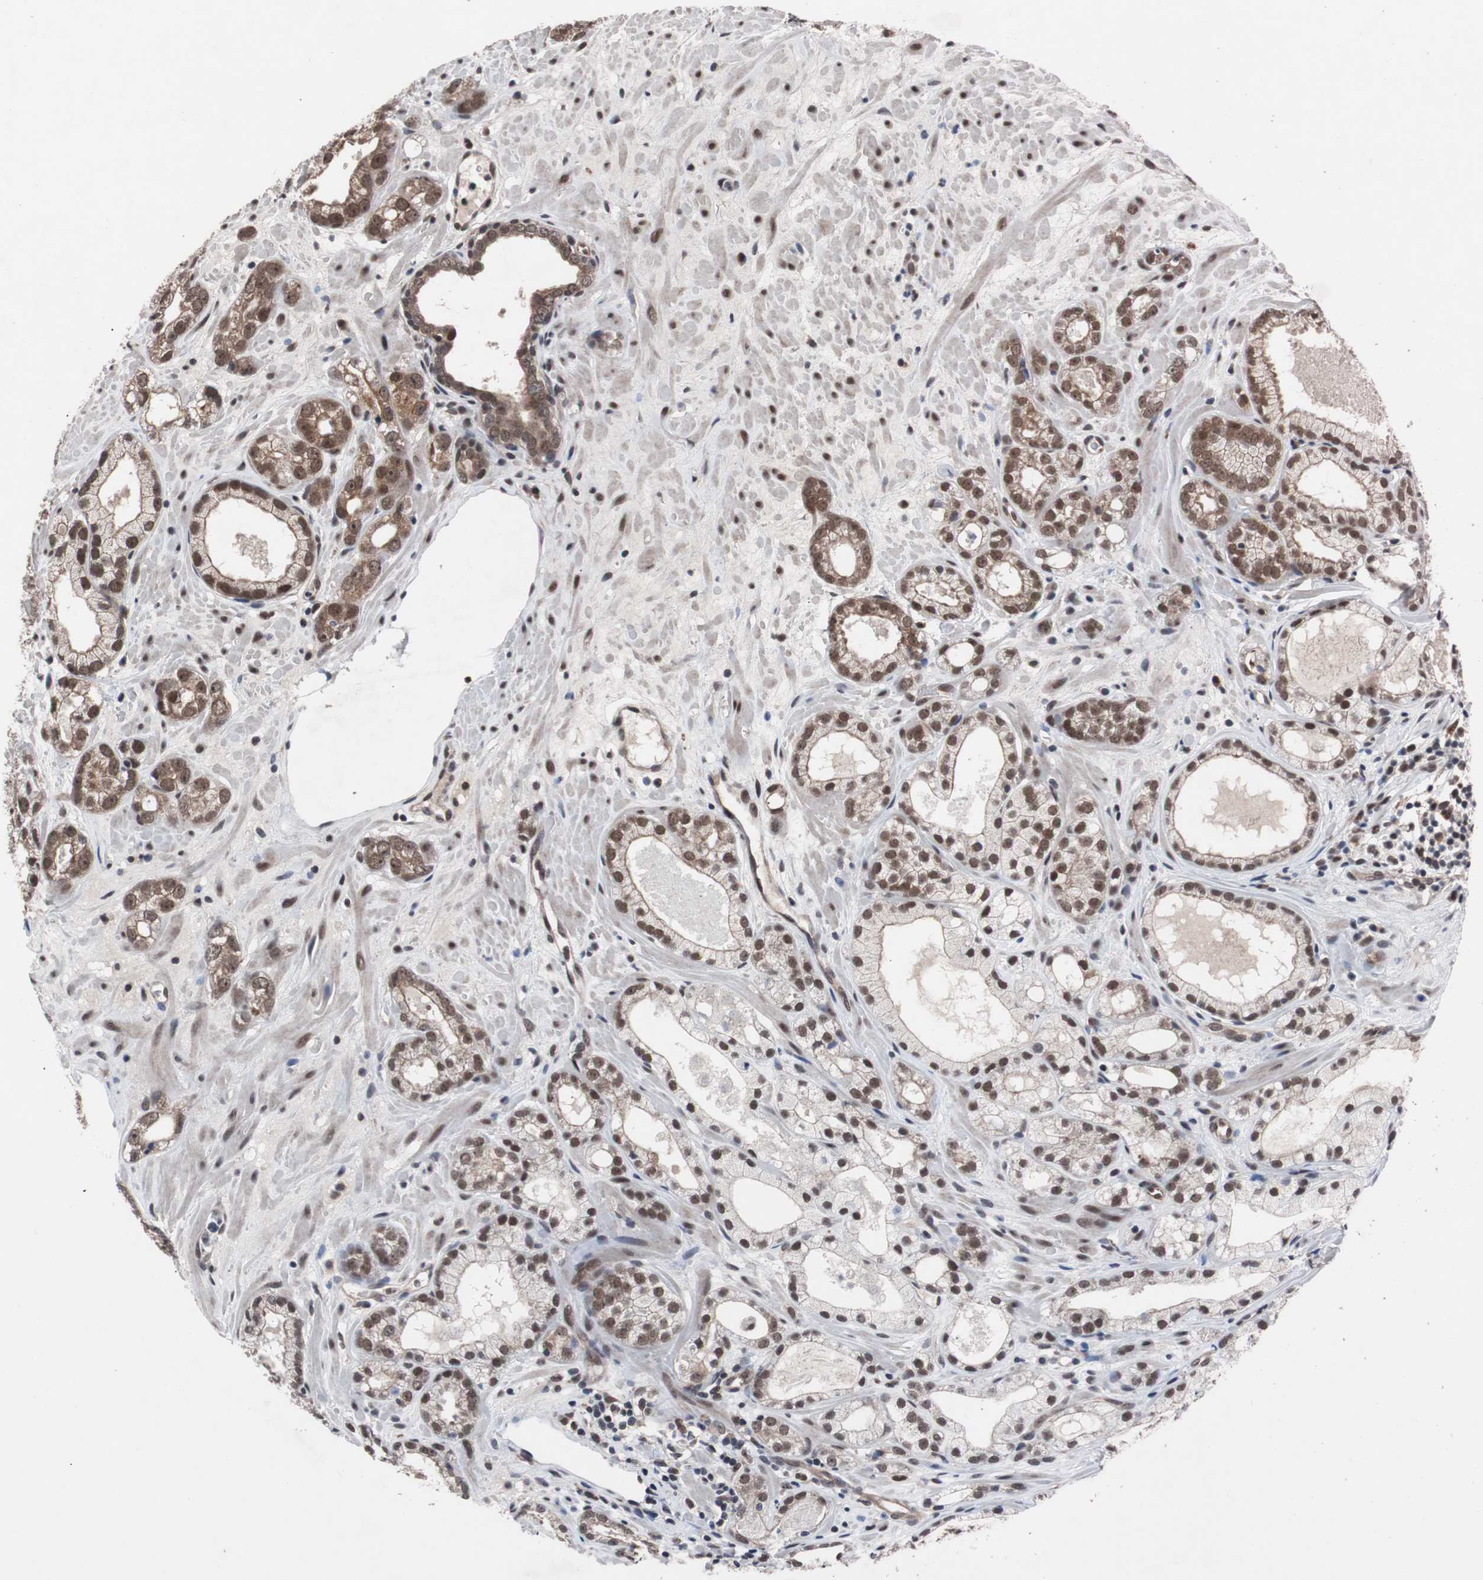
{"staining": {"intensity": "moderate", "quantity": ">75%", "location": "cytoplasmic/membranous,nuclear"}, "tissue": "prostate cancer", "cell_type": "Tumor cells", "image_type": "cancer", "snomed": [{"axis": "morphology", "description": "Adenocarcinoma, Low grade"}, {"axis": "topography", "description": "Prostate"}], "caption": "Immunohistochemistry (IHC) (DAB) staining of human prostate cancer demonstrates moderate cytoplasmic/membranous and nuclear protein positivity in approximately >75% of tumor cells.", "gene": "GTF2F2", "patient": {"sex": "male", "age": 57}}